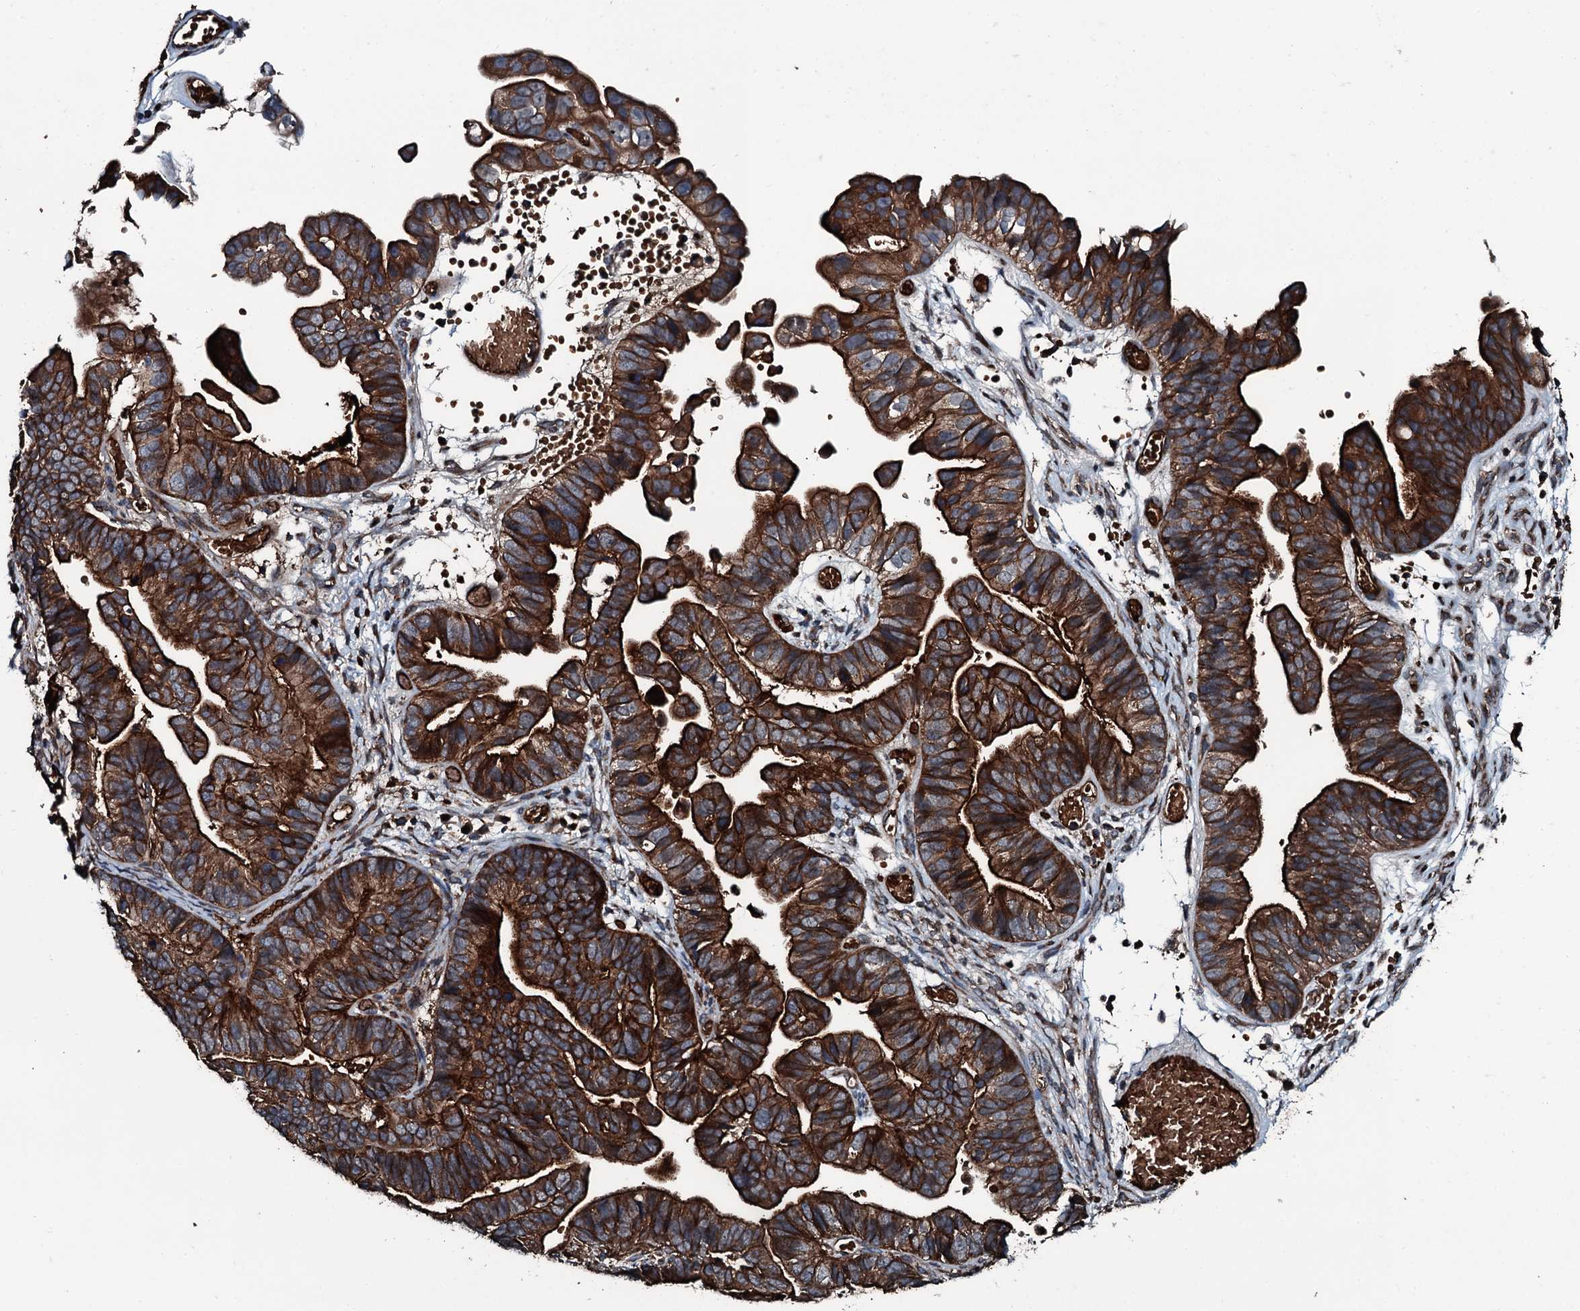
{"staining": {"intensity": "strong", "quantity": ">75%", "location": "cytoplasmic/membranous"}, "tissue": "ovarian cancer", "cell_type": "Tumor cells", "image_type": "cancer", "snomed": [{"axis": "morphology", "description": "Cystadenocarcinoma, serous, NOS"}, {"axis": "topography", "description": "Ovary"}], "caption": "Protein analysis of ovarian cancer (serous cystadenocarcinoma) tissue displays strong cytoplasmic/membranous expression in approximately >75% of tumor cells. (DAB IHC with brightfield microscopy, high magnification).", "gene": "TRIM7", "patient": {"sex": "female", "age": 56}}